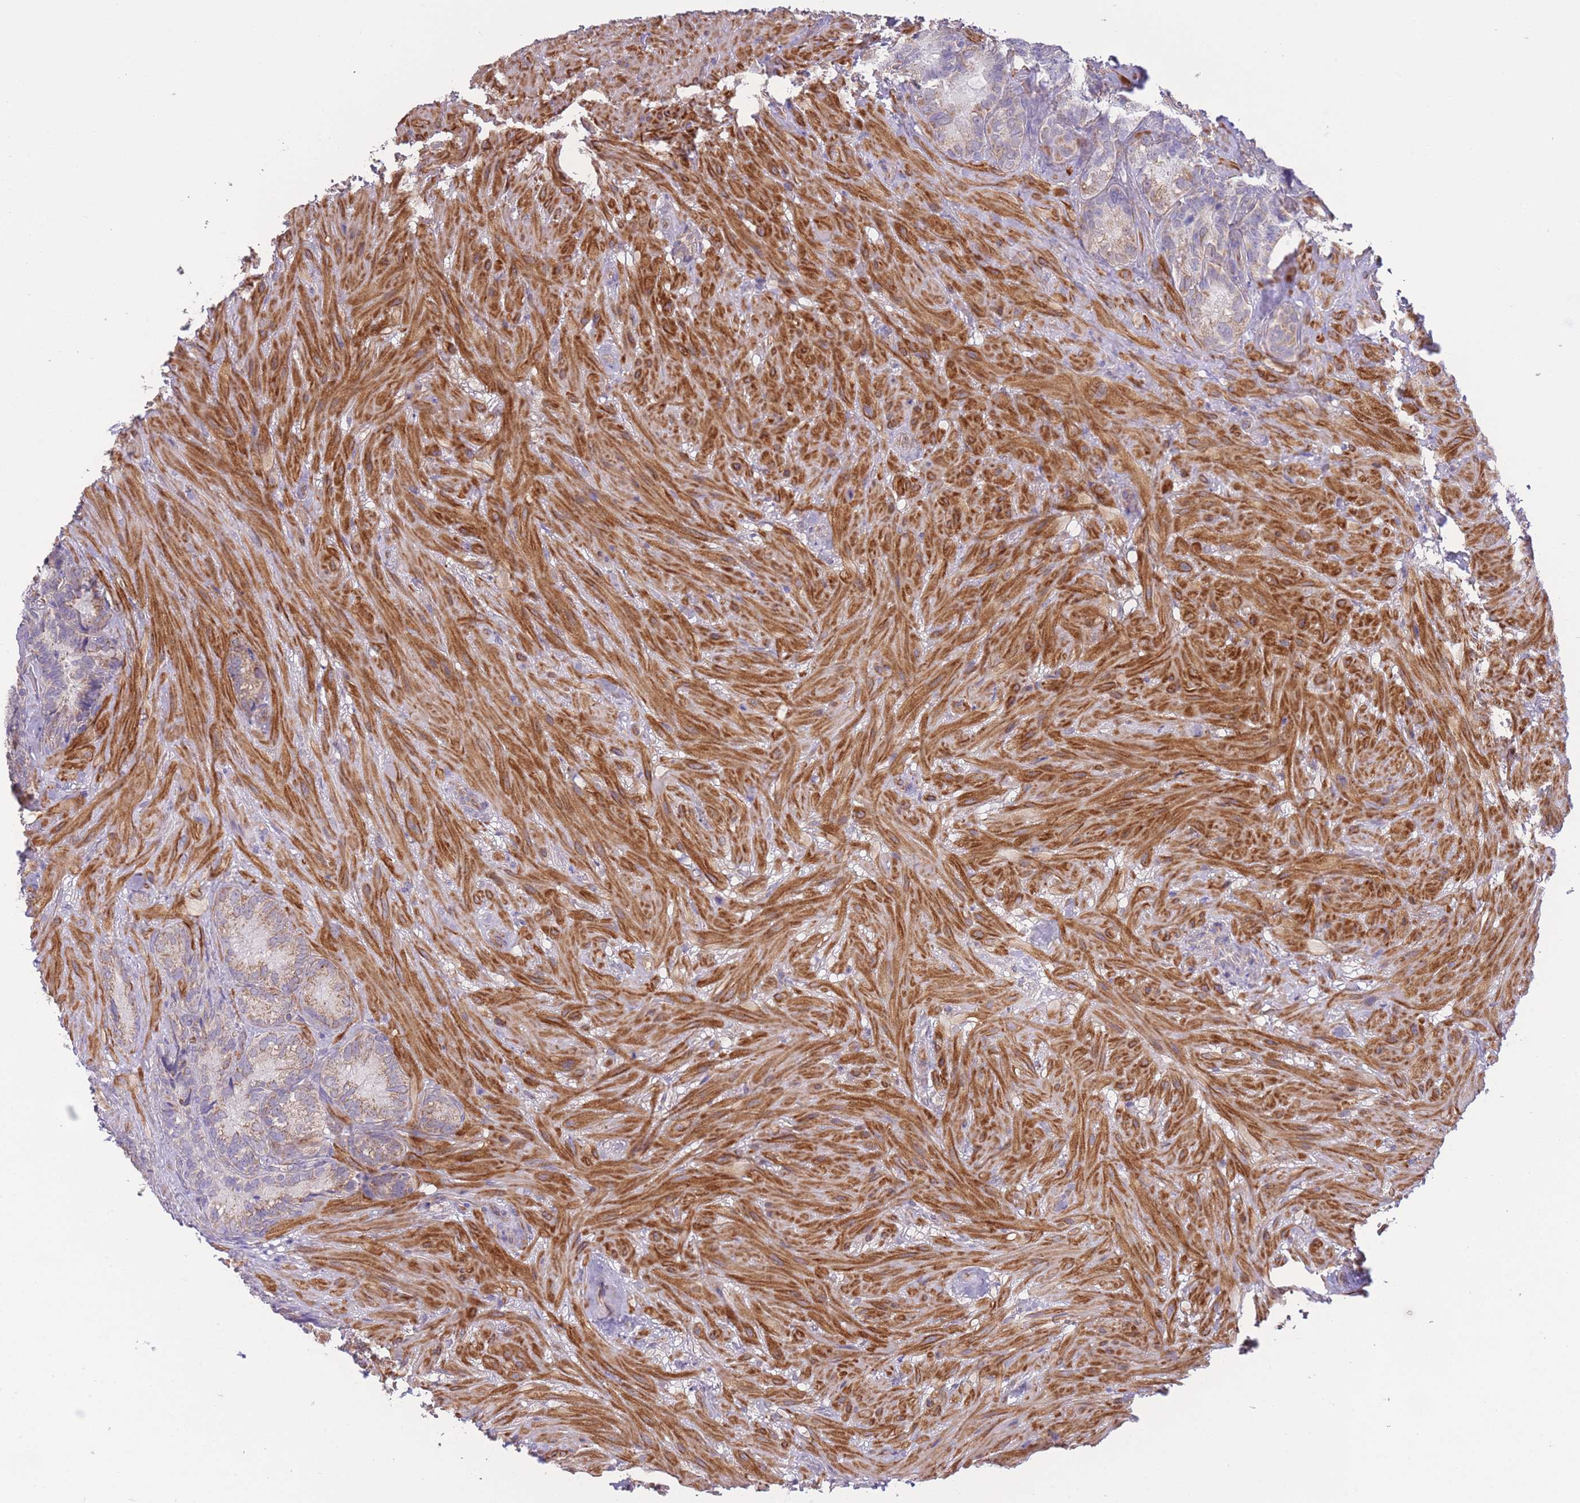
{"staining": {"intensity": "moderate", "quantity": "25%-75%", "location": "cytoplasmic/membranous"}, "tissue": "seminal vesicle", "cell_type": "Glandular cells", "image_type": "normal", "snomed": [{"axis": "morphology", "description": "Normal tissue, NOS"}, {"axis": "topography", "description": "Seminal veicle"}], "caption": "A brown stain shows moderate cytoplasmic/membranous staining of a protein in glandular cells of normal human seminal vesicle. The staining was performed using DAB to visualize the protein expression in brown, while the nuclei were stained in blue with hematoxylin (Magnification: 20x).", "gene": "CTBP1", "patient": {"sex": "male", "age": 62}}